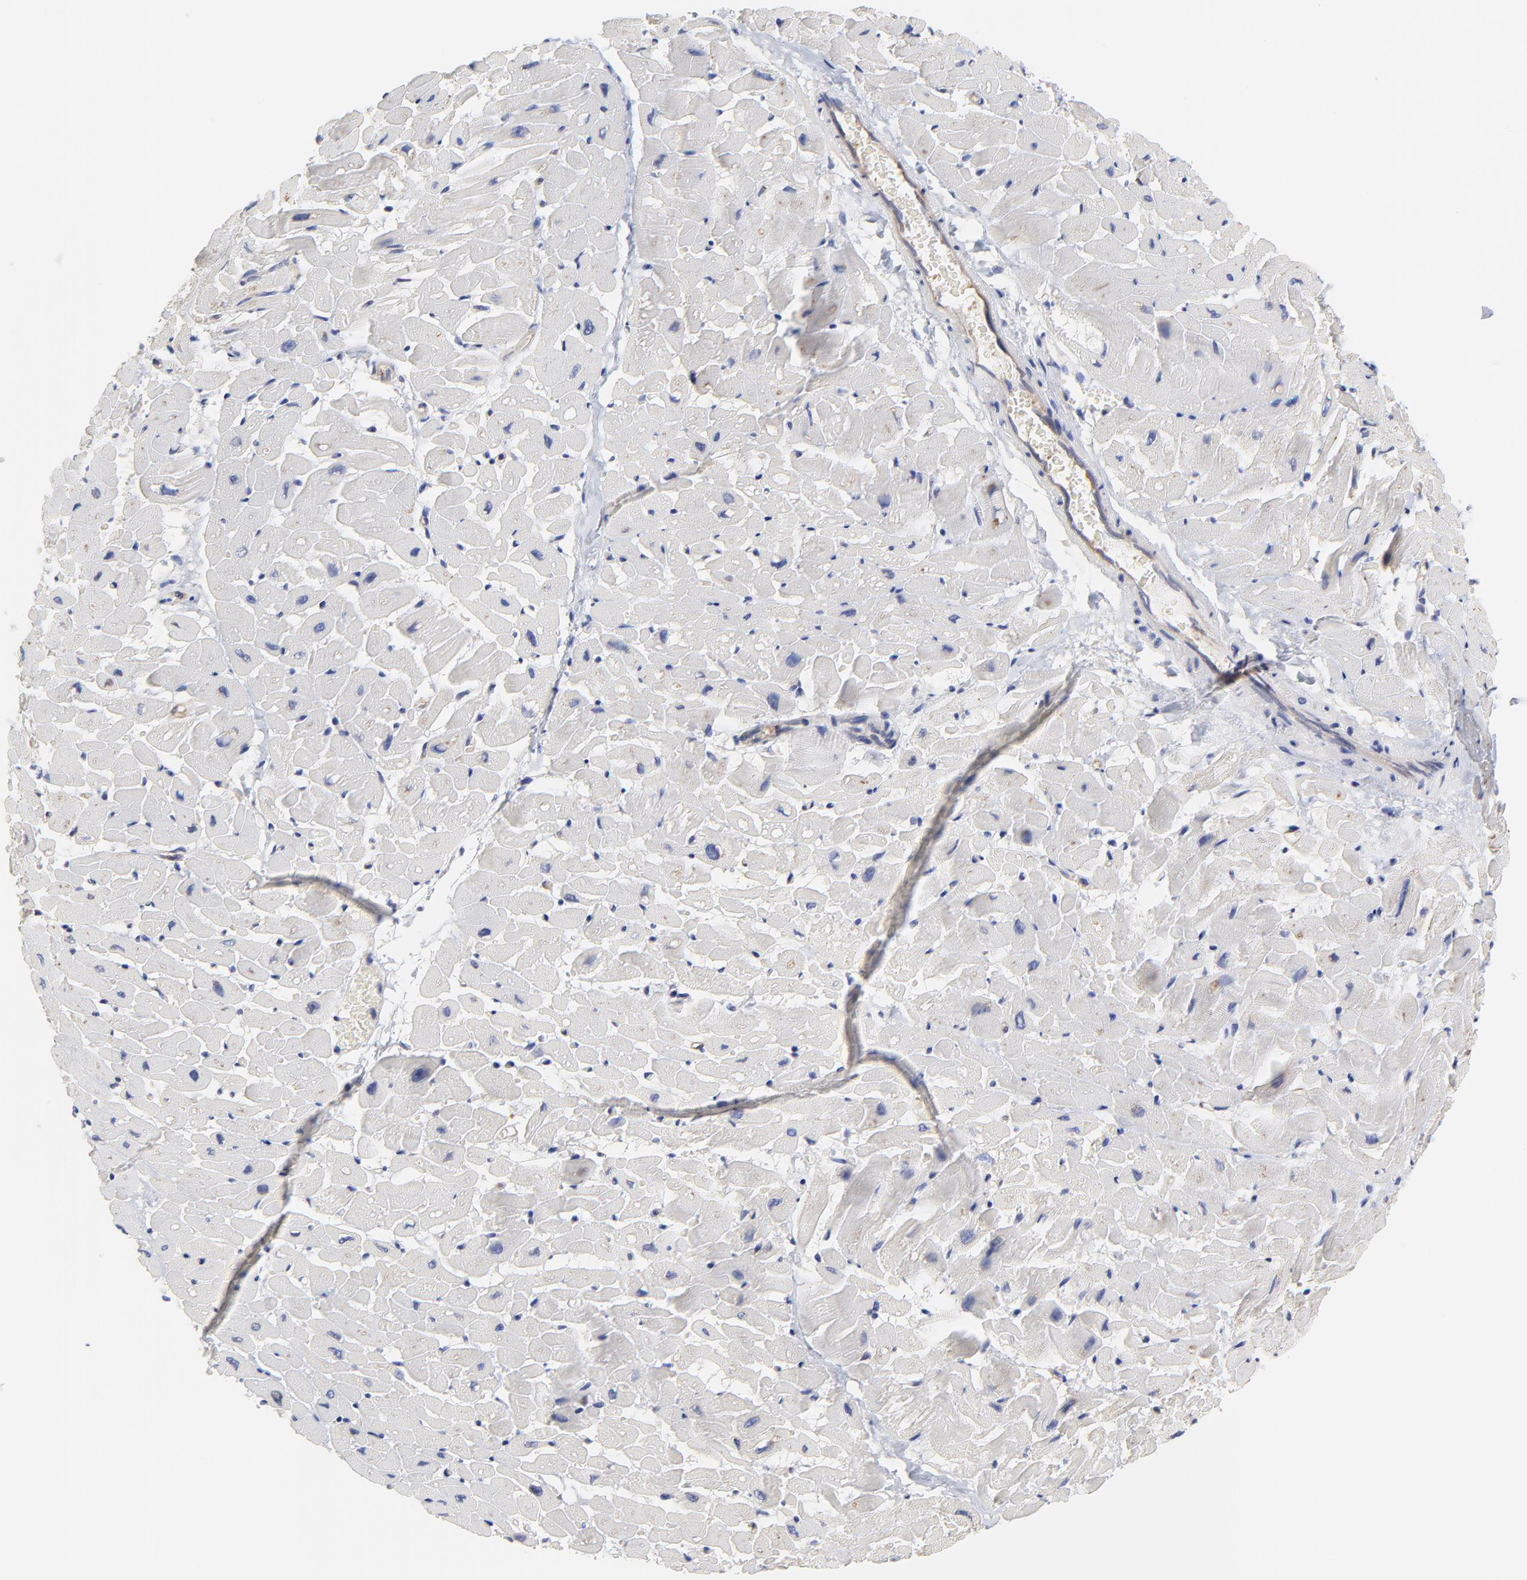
{"staining": {"intensity": "negative", "quantity": "none", "location": "none"}, "tissue": "heart muscle", "cell_type": "Cardiomyocytes", "image_type": "normal", "snomed": [{"axis": "morphology", "description": "Normal tissue, NOS"}, {"axis": "topography", "description": "Heart"}], "caption": "Immunohistochemistry (IHC) histopathology image of normal human heart muscle stained for a protein (brown), which reveals no positivity in cardiomyocytes. (Stains: DAB (3,3'-diaminobenzidine) immunohistochemistry (IHC) with hematoxylin counter stain, Microscopy: brightfield microscopy at high magnification).", "gene": "FBXL2", "patient": {"sex": "male", "age": 45}}